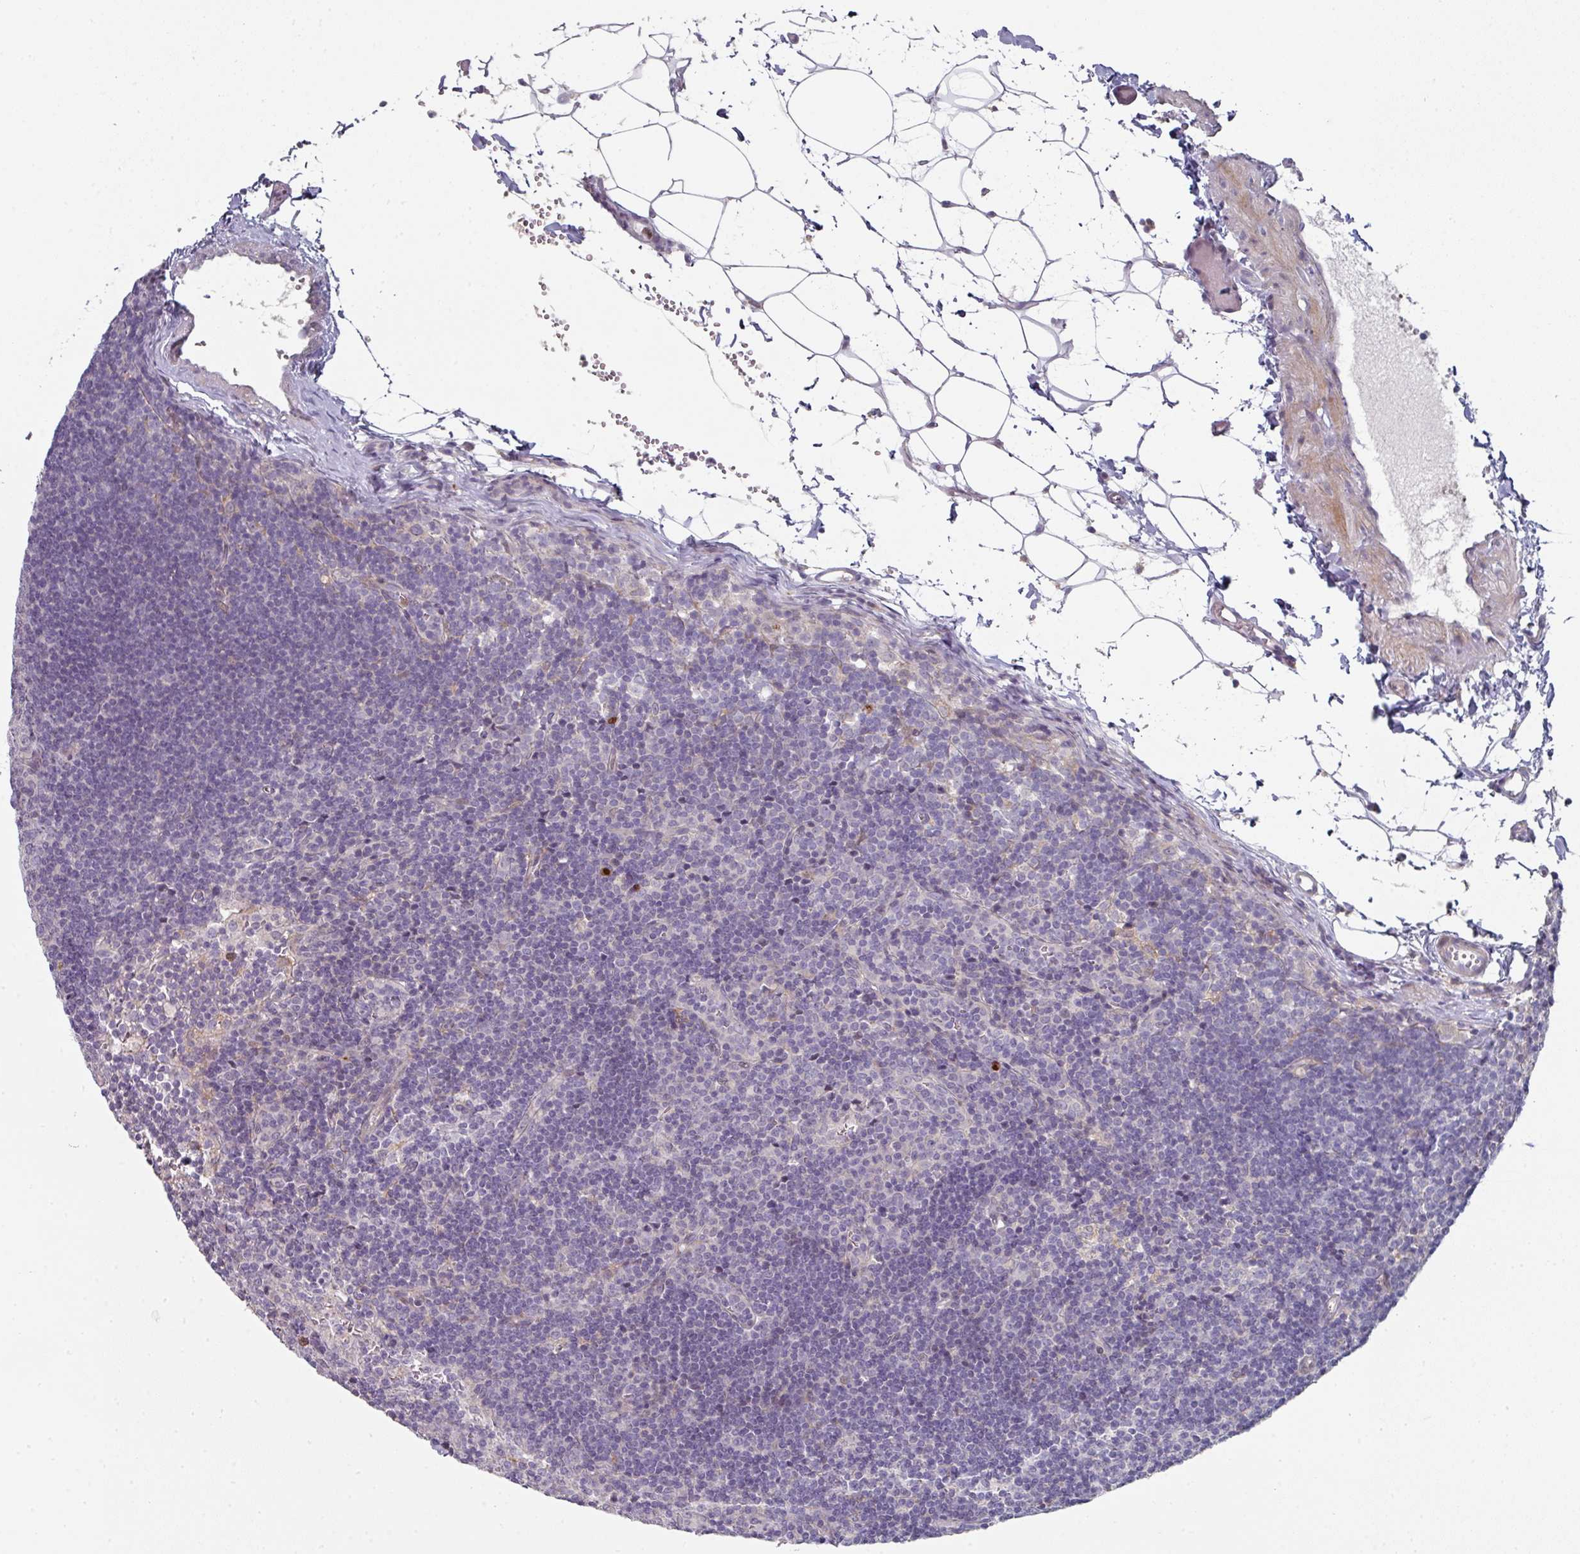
{"staining": {"intensity": "negative", "quantity": "none", "location": "none"}, "tissue": "lymph node", "cell_type": "Germinal center cells", "image_type": "normal", "snomed": [{"axis": "morphology", "description": "Normal tissue, NOS"}, {"axis": "topography", "description": "Lymph node"}], "caption": "Normal lymph node was stained to show a protein in brown. There is no significant expression in germinal center cells. (DAB (3,3'-diaminobenzidine) IHC, high magnification).", "gene": "WSB2", "patient": {"sex": "female", "age": 29}}